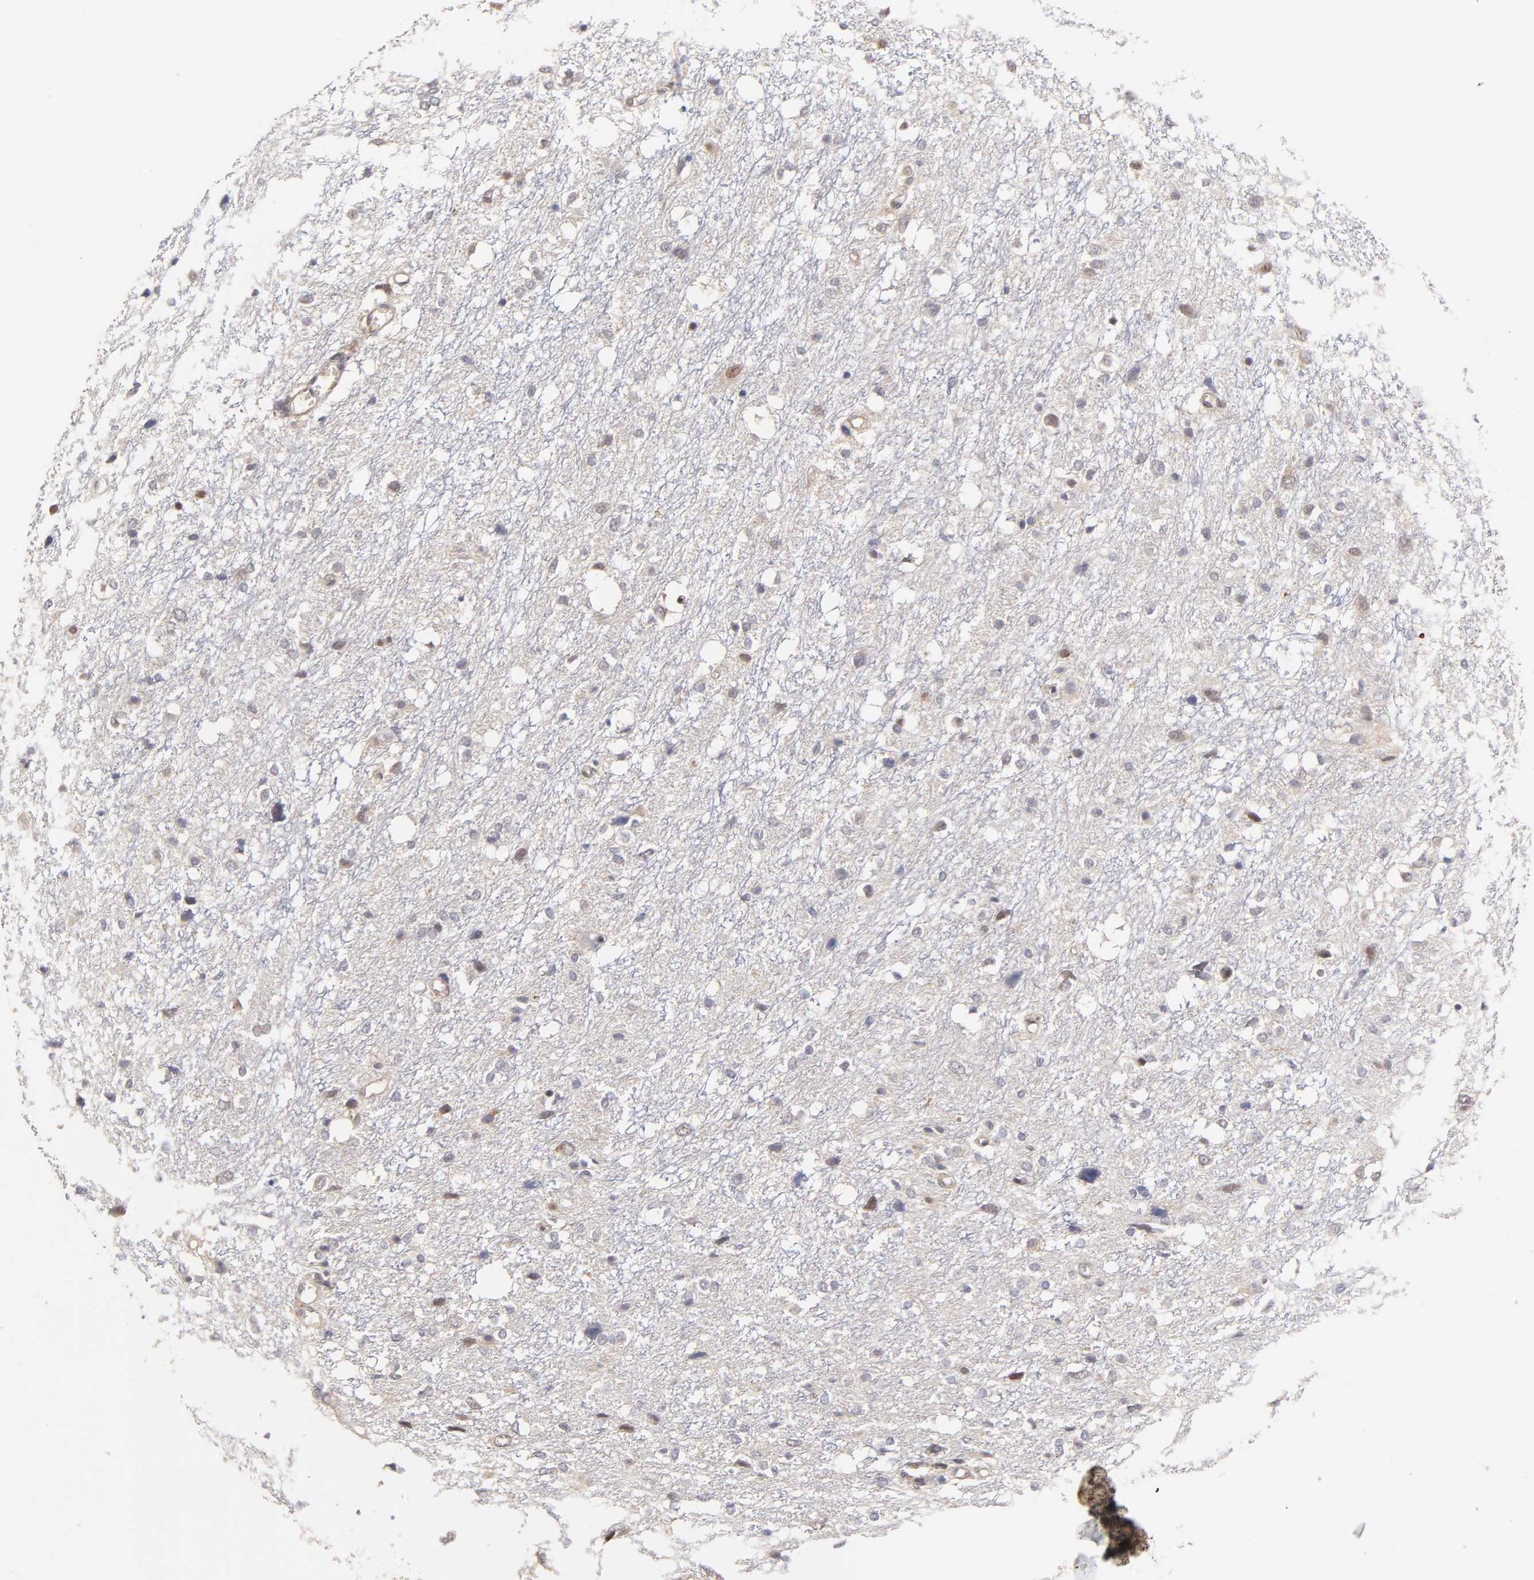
{"staining": {"intensity": "weak", "quantity": "<25%", "location": "cytoplasmic/membranous"}, "tissue": "glioma", "cell_type": "Tumor cells", "image_type": "cancer", "snomed": [{"axis": "morphology", "description": "Glioma, malignant, High grade"}, {"axis": "topography", "description": "Brain"}], "caption": "Tumor cells show no significant expression in glioma. Brightfield microscopy of immunohistochemistry (IHC) stained with DAB (3,3'-diaminobenzidine) (brown) and hematoxylin (blue), captured at high magnification.", "gene": "ZNF10", "patient": {"sex": "female", "age": 59}}